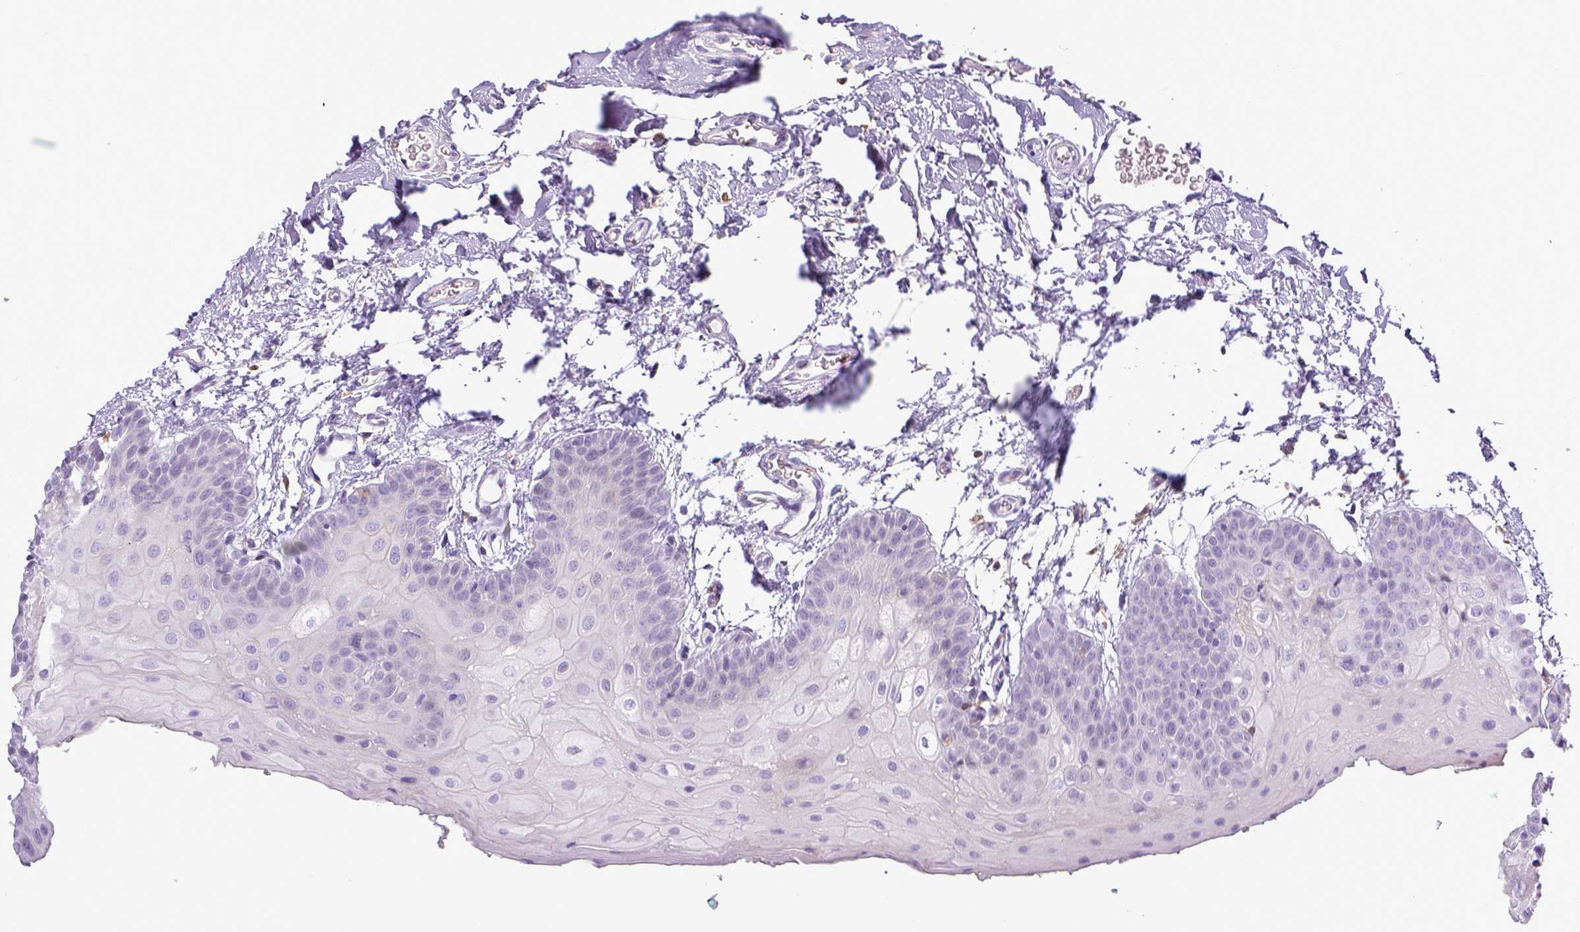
{"staining": {"intensity": "negative", "quantity": "none", "location": "none"}, "tissue": "oral mucosa", "cell_type": "Squamous epithelial cells", "image_type": "normal", "snomed": [{"axis": "morphology", "description": "Normal tissue, NOS"}, {"axis": "morphology", "description": "Squamous cell carcinoma, NOS"}, {"axis": "topography", "description": "Oral tissue"}, {"axis": "topography", "description": "Head-Neck"}], "caption": "Immunohistochemical staining of normal human oral mucosa displays no significant staining in squamous epithelial cells. Brightfield microscopy of IHC stained with DAB (3,3'-diaminobenzidine) (brown) and hematoxylin (blue), captured at high magnification.", "gene": "ITGAM", "patient": {"sex": "female", "age": 50}}